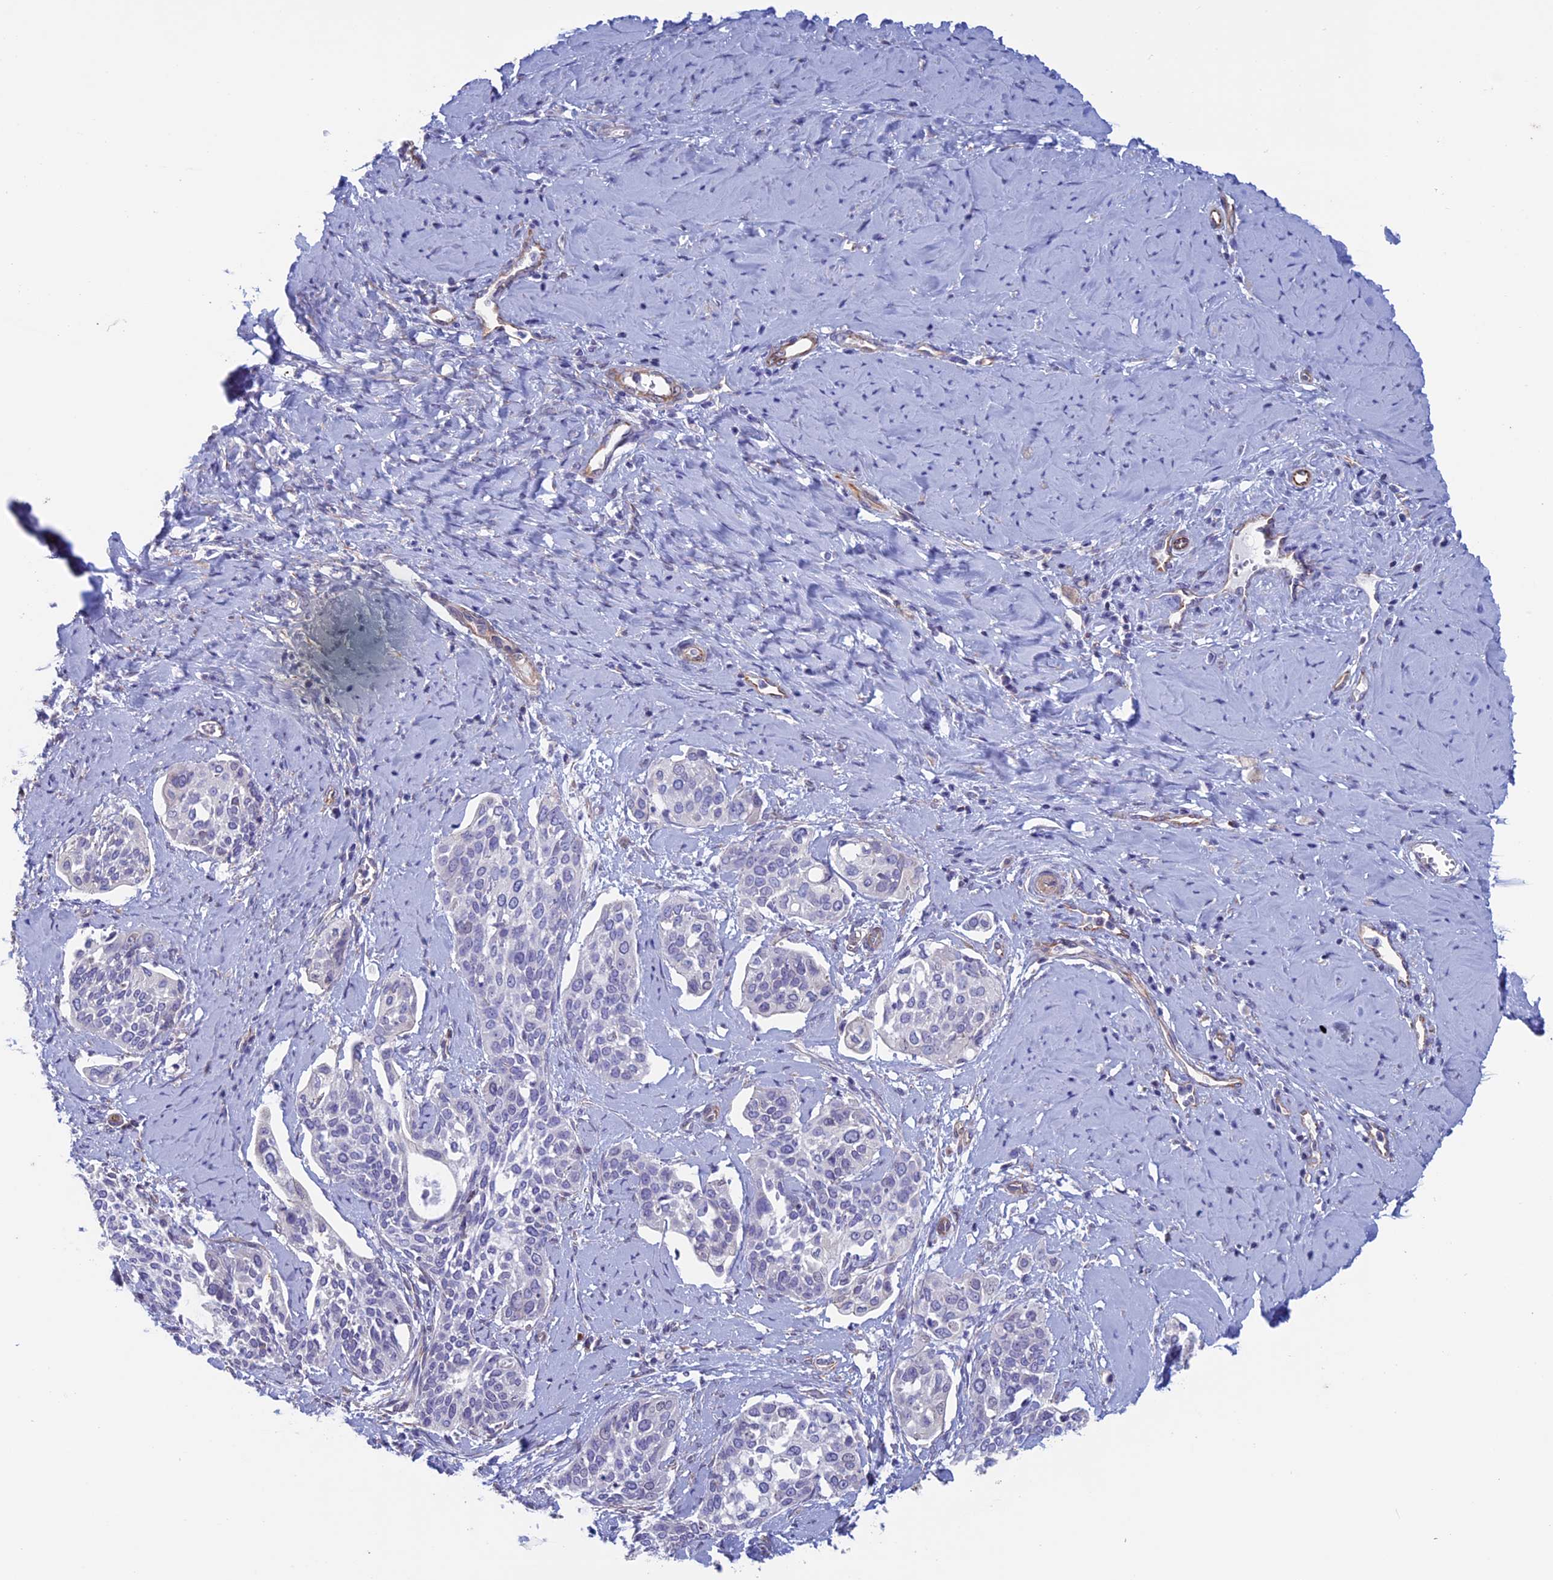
{"staining": {"intensity": "negative", "quantity": "none", "location": "none"}, "tissue": "cervical cancer", "cell_type": "Tumor cells", "image_type": "cancer", "snomed": [{"axis": "morphology", "description": "Squamous cell carcinoma, NOS"}, {"axis": "topography", "description": "Cervix"}], "caption": "Tumor cells are negative for protein expression in human squamous cell carcinoma (cervical).", "gene": "BCL2L10", "patient": {"sex": "female", "age": 44}}